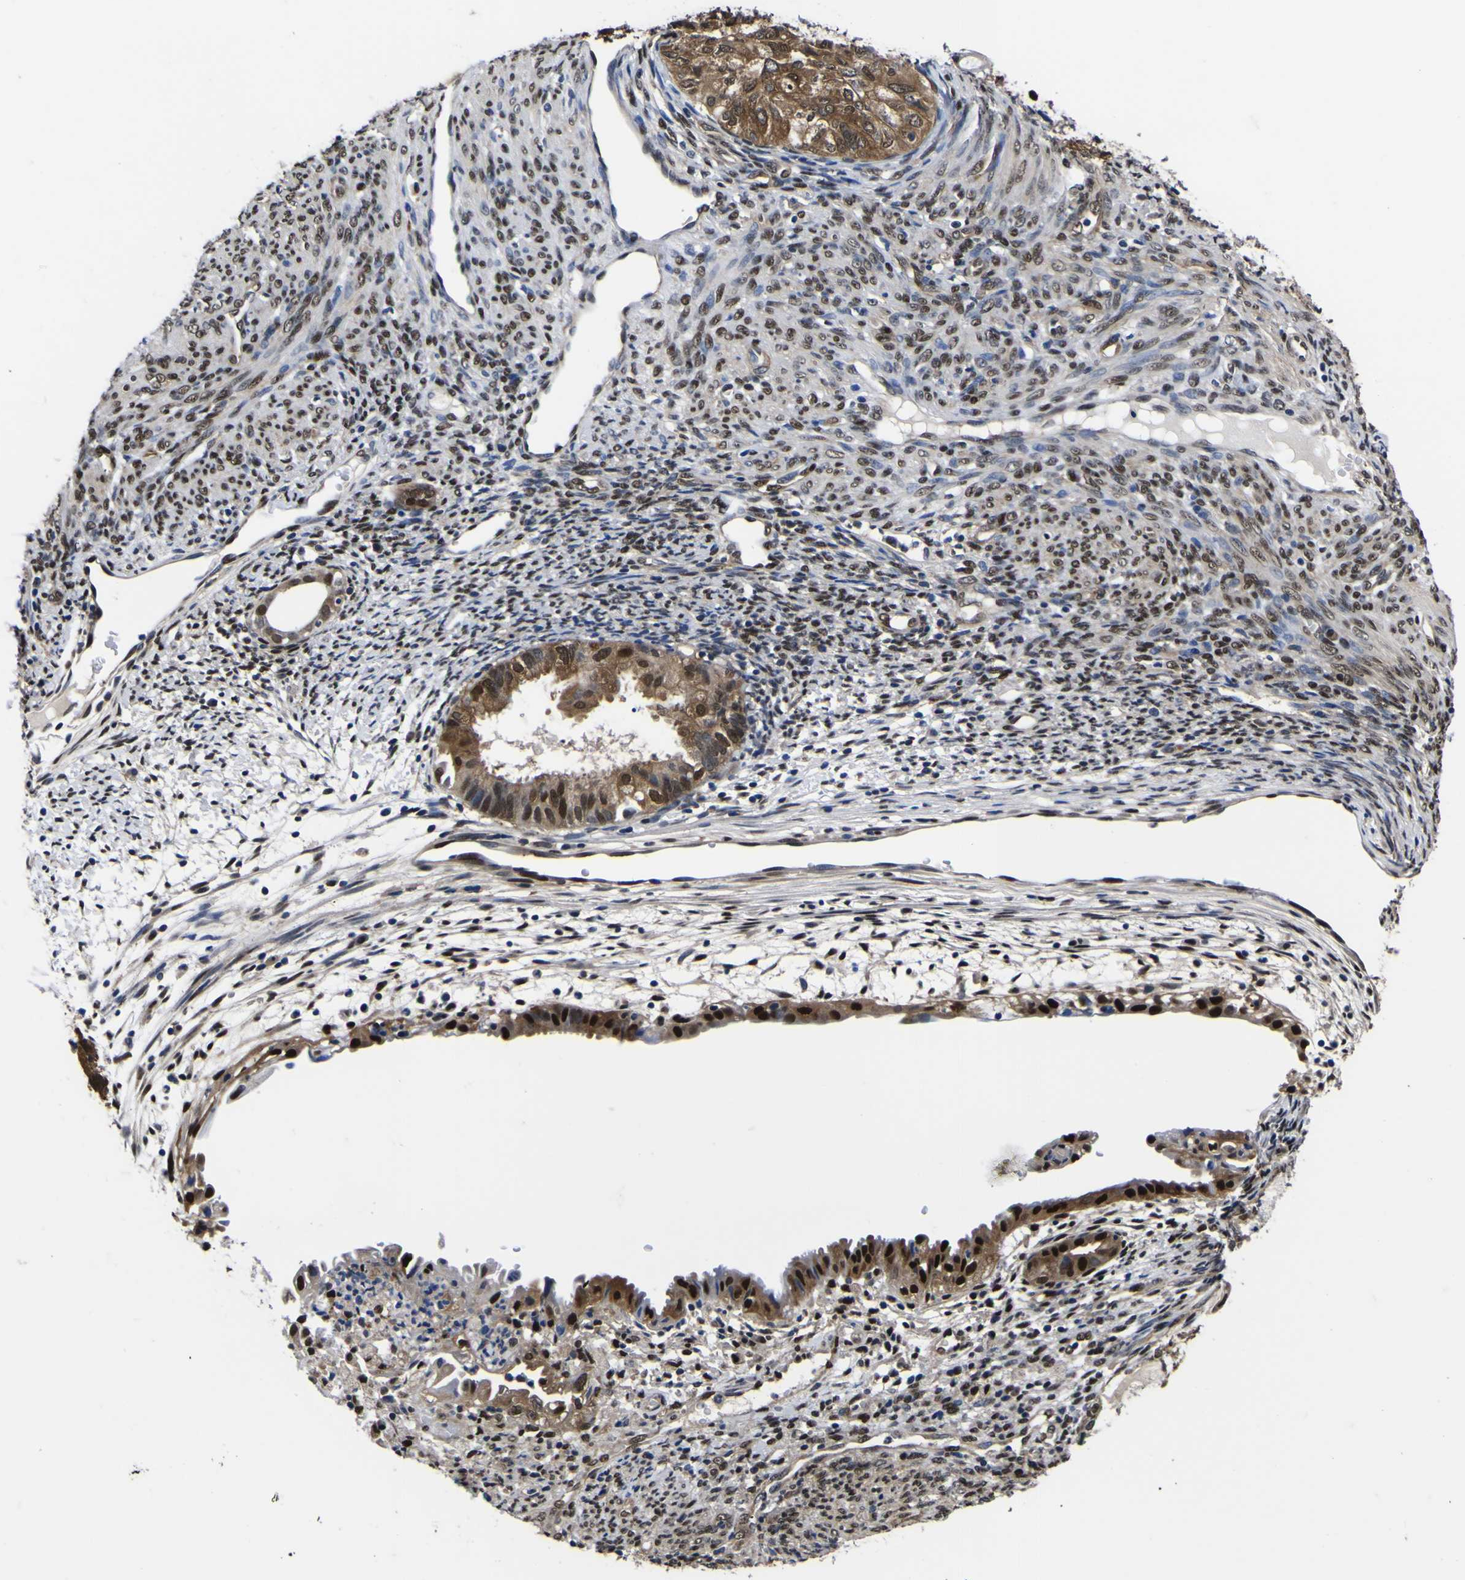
{"staining": {"intensity": "strong", "quantity": ">75%", "location": "cytoplasmic/membranous,nuclear"}, "tissue": "cervical cancer", "cell_type": "Tumor cells", "image_type": "cancer", "snomed": [{"axis": "morphology", "description": "Normal tissue, NOS"}, {"axis": "morphology", "description": "Adenocarcinoma, NOS"}, {"axis": "topography", "description": "Cervix"}, {"axis": "topography", "description": "Endometrium"}], "caption": "A micrograph of human cervical adenocarcinoma stained for a protein displays strong cytoplasmic/membranous and nuclear brown staining in tumor cells.", "gene": "FAM110B", "patient": {"sex": "female", "age": 86}}